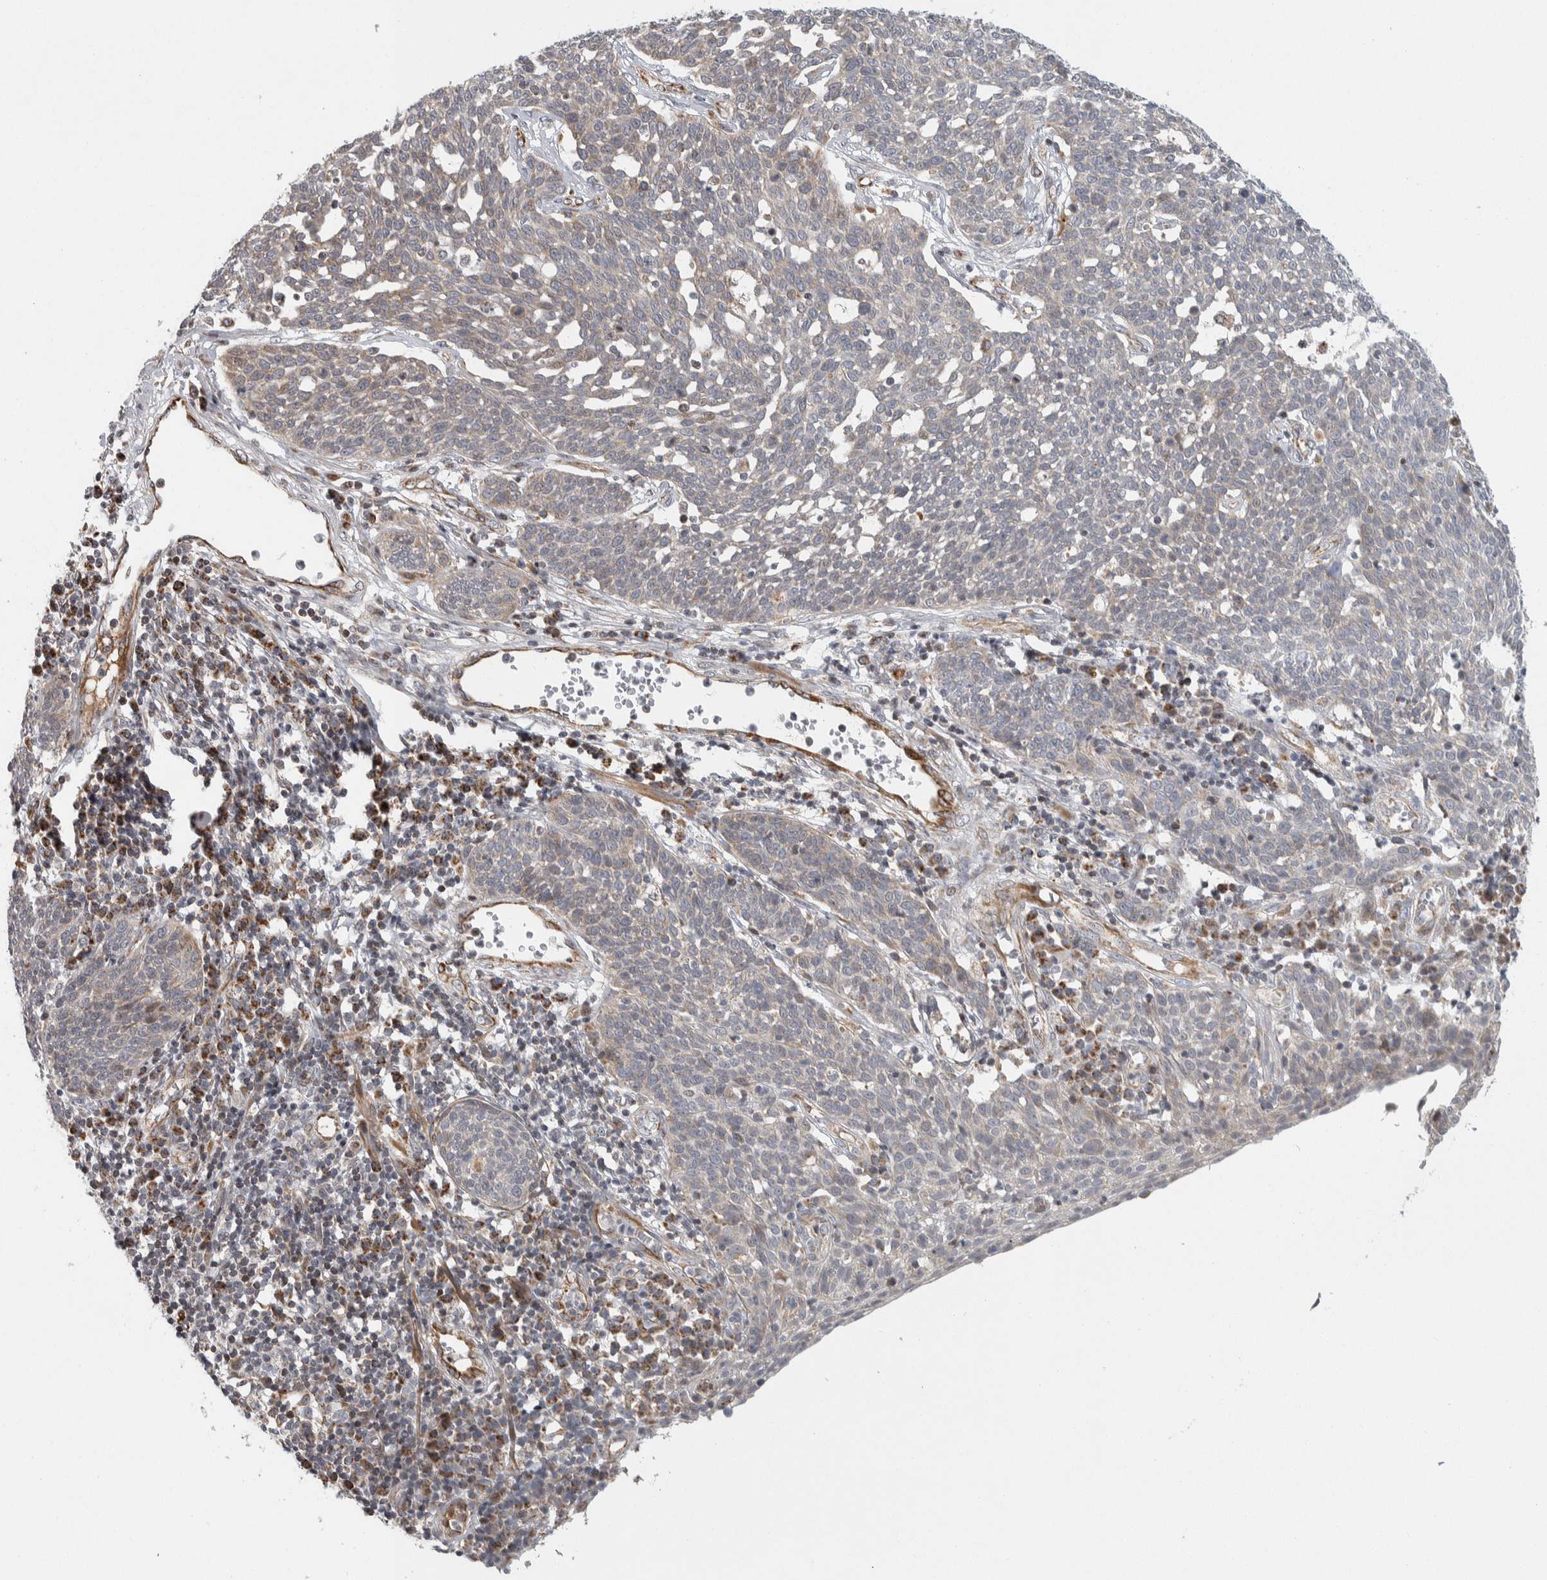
{"staining": {"intensity": "weak", "quantity": "<25%", "location": "cytoplasmic/membranous"}, "tissue": "cervical cancer", "cell_type": "Tumor cells", "image_type": "cancer", "snomed": [{"axis": "morphology", "description": "Squamous cell carcinoma, NOS"}, {"axis": "topography", "description": "Cervix"}], "caption": "A micrograph of human squamous cell carcinoma (cervical) is negative for staining in tumor cells.", "gene": "AFP", "patient": {"sex": "female", "age": 34}}